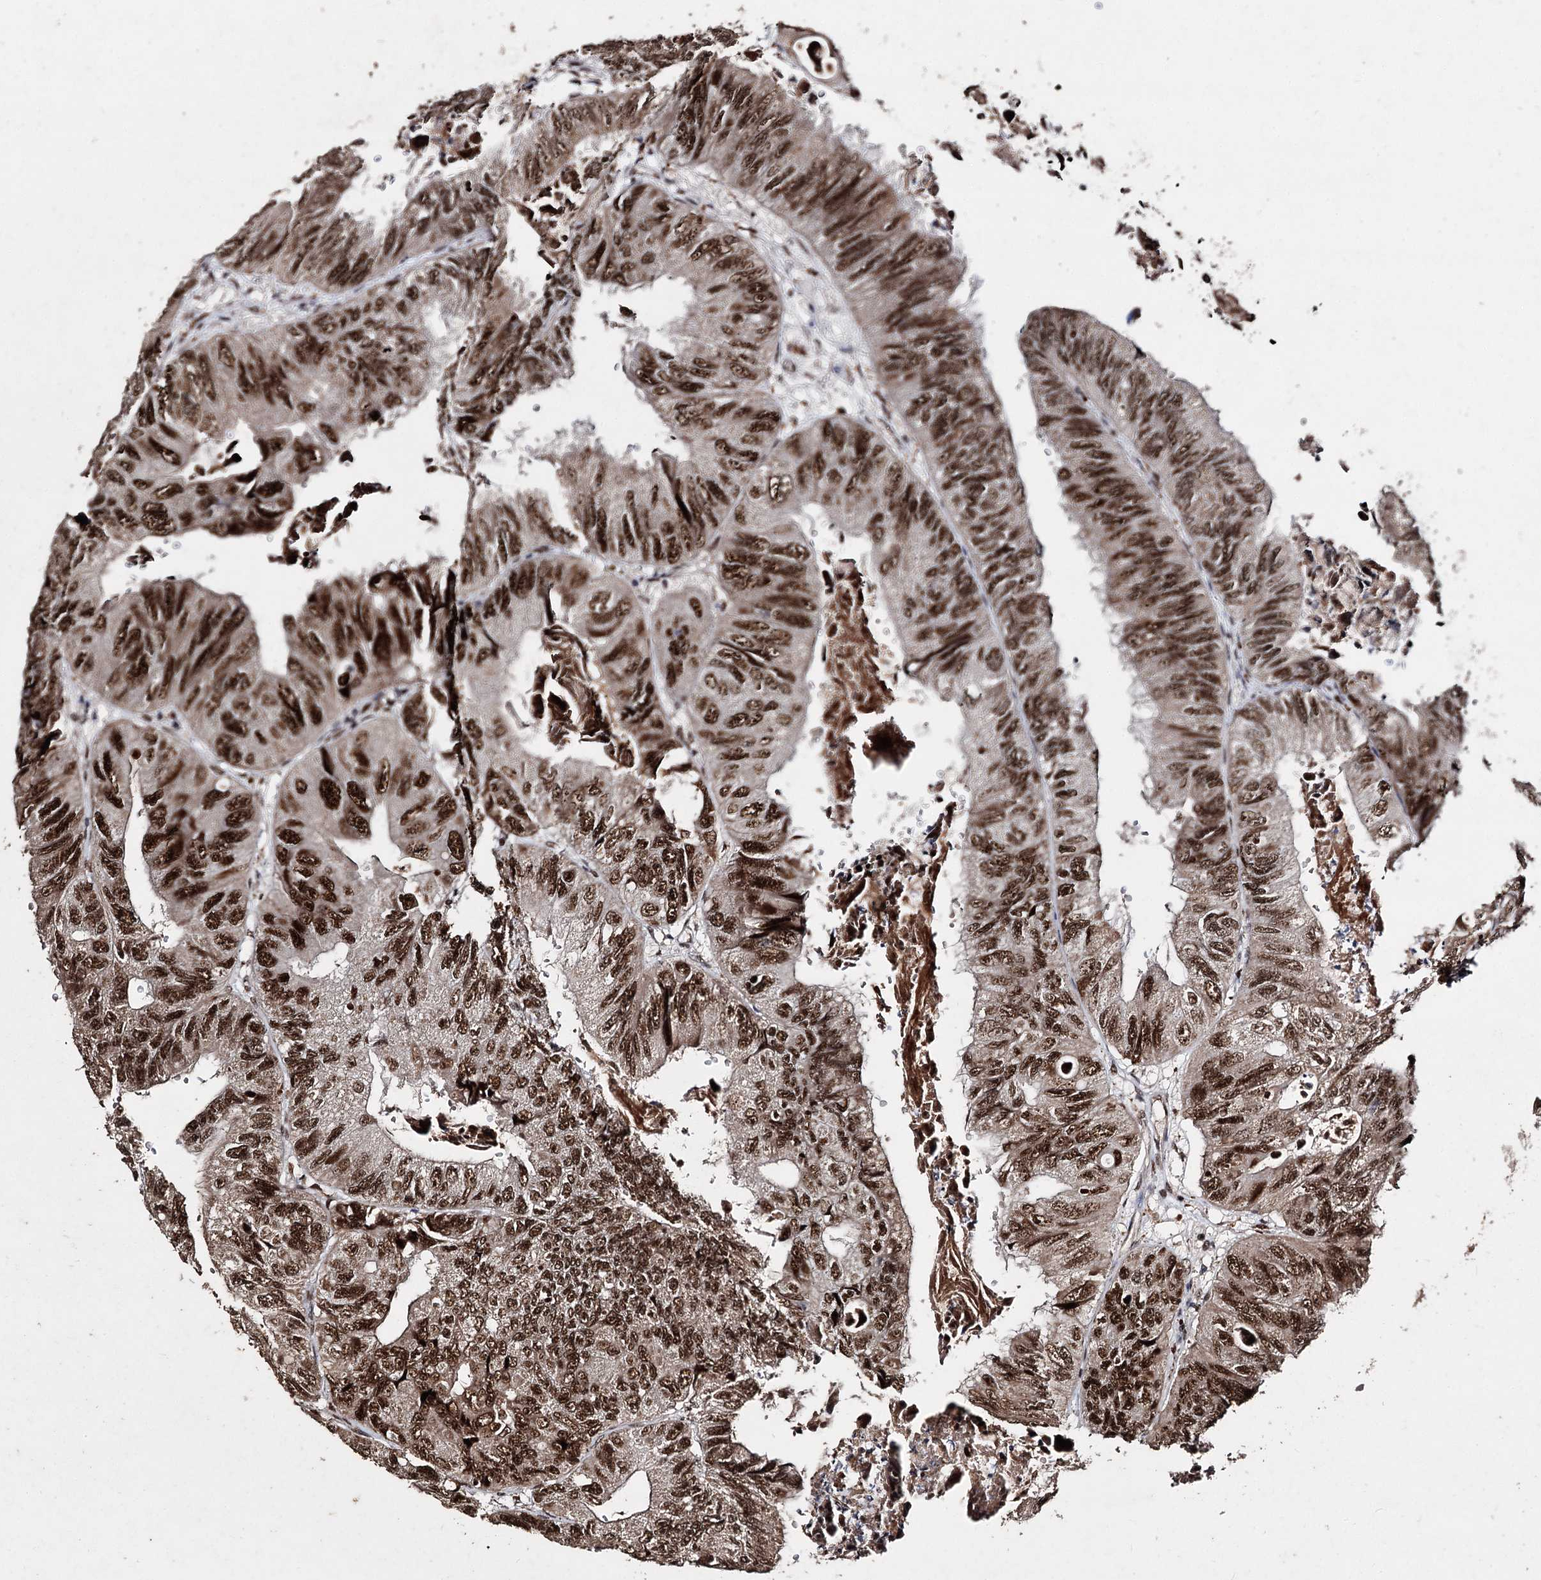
{"staining": {"intensity": "strong", "quantity": ">75%", "location": "nuclear"}, "tissue": "colorectal cancer", "cell_type": "Tumor cells", "image_type": "cancer", "snomed": [{"axis": "morphology", "description": "Adenocarcinoma, NOS"}, {"axis": "topography", "description": "Rectum"}], "caption": "IHC of colorectal cancer reveals high levels of strong nuclear positivity in approximately >75% of tumor cells.", "gene": "U2SURP", "patient": {"sex": "male", "age": 63}}